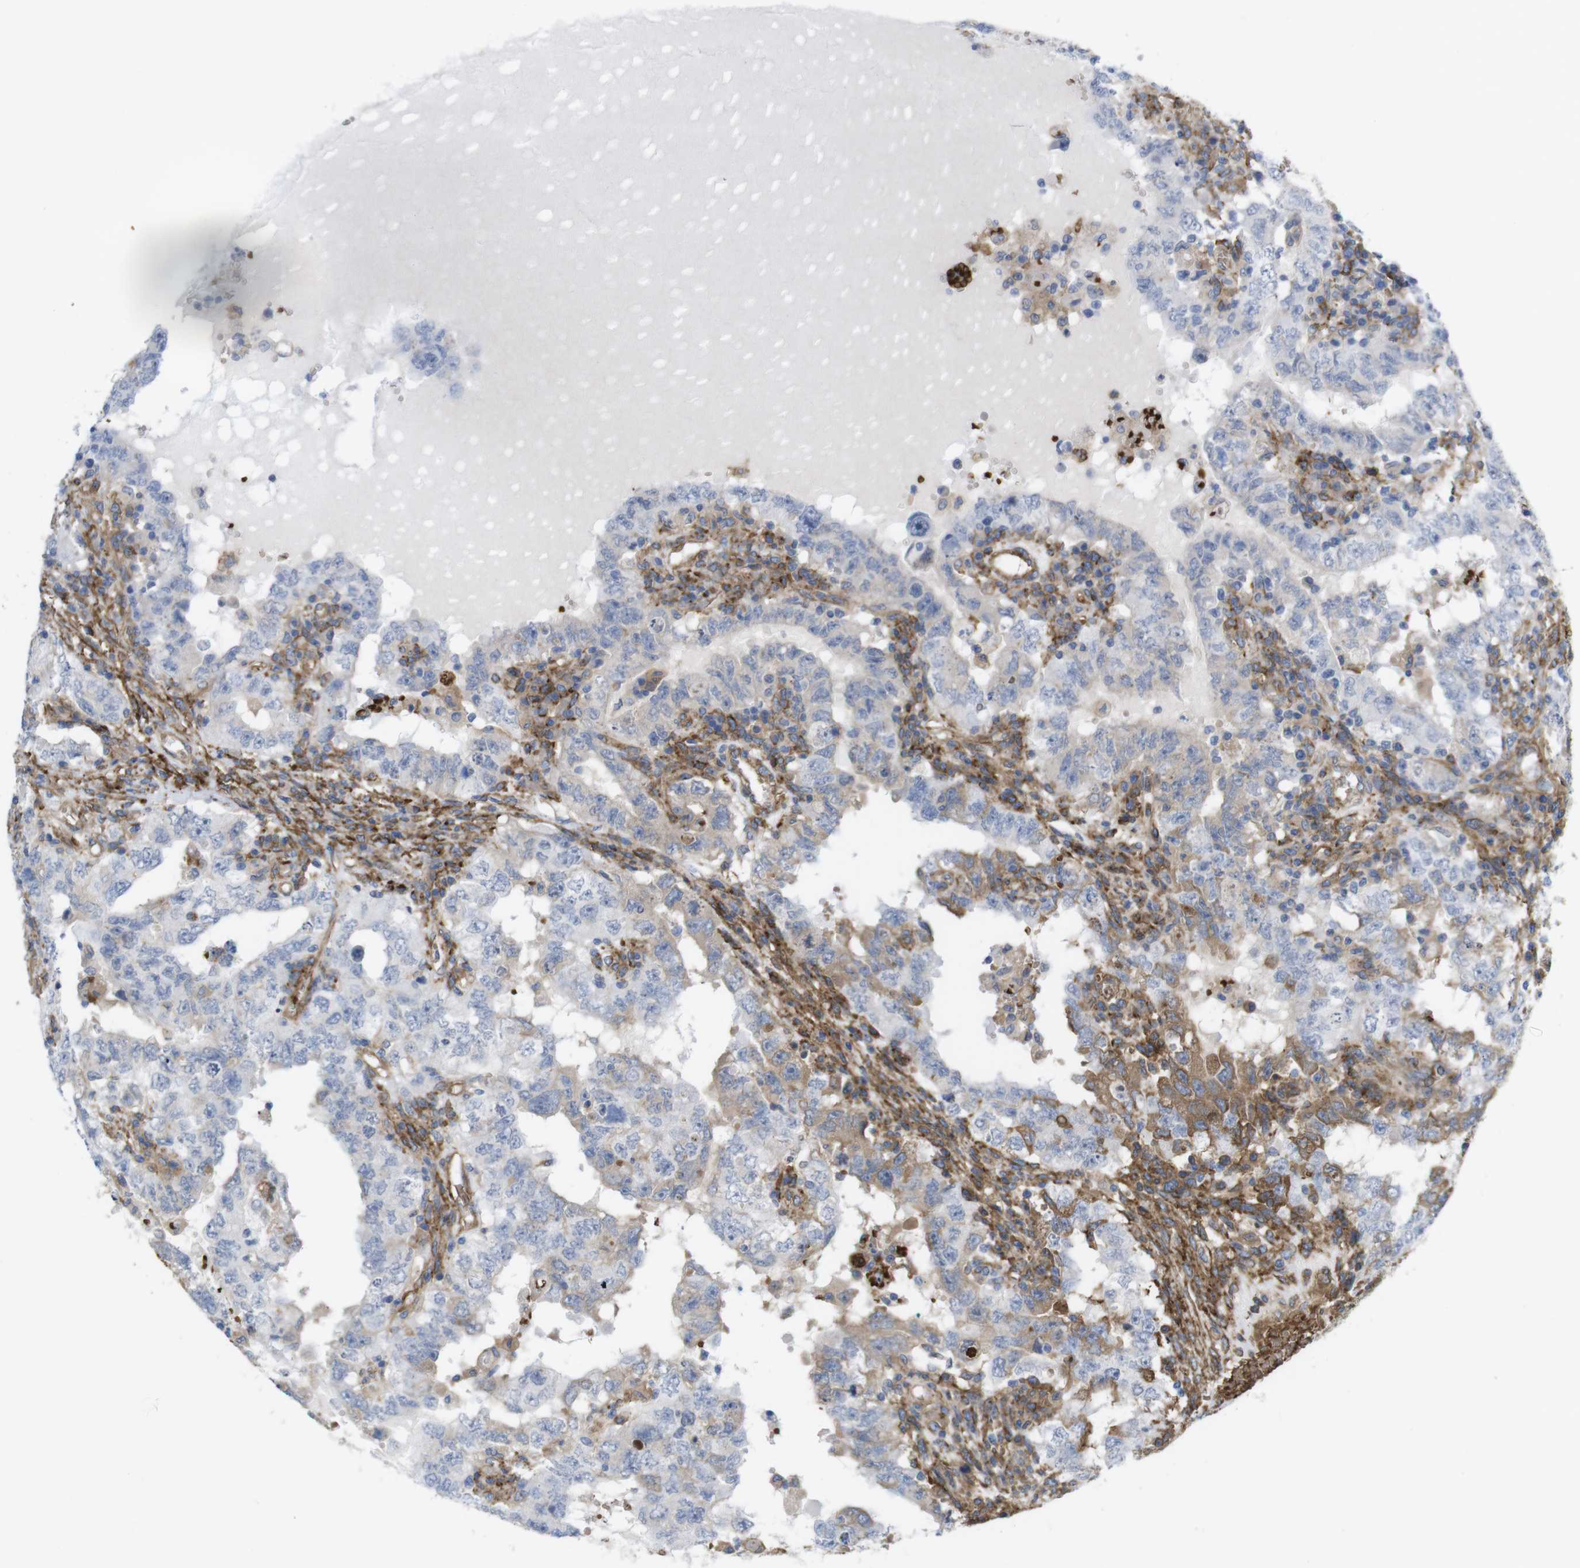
{"staining": {"intensity": "negative", "quantity": "none", "location": "none"}, "tissue": "testis cancer", "cell_type": "Tumor cells", "image_type": "cancer", "snomed": [{"axis": "morphology", "description": "Carcinoma, Embryonal, NOS"}, {"axis": "topography", "description": "Testis"}], "caption": "Embryonal carcinoma (testis) stained for a protein using immunohistochemistry shows no staining tumor cells.", "gene": "CYBRD1", "patient": {"sex": "male", "age": 26}}